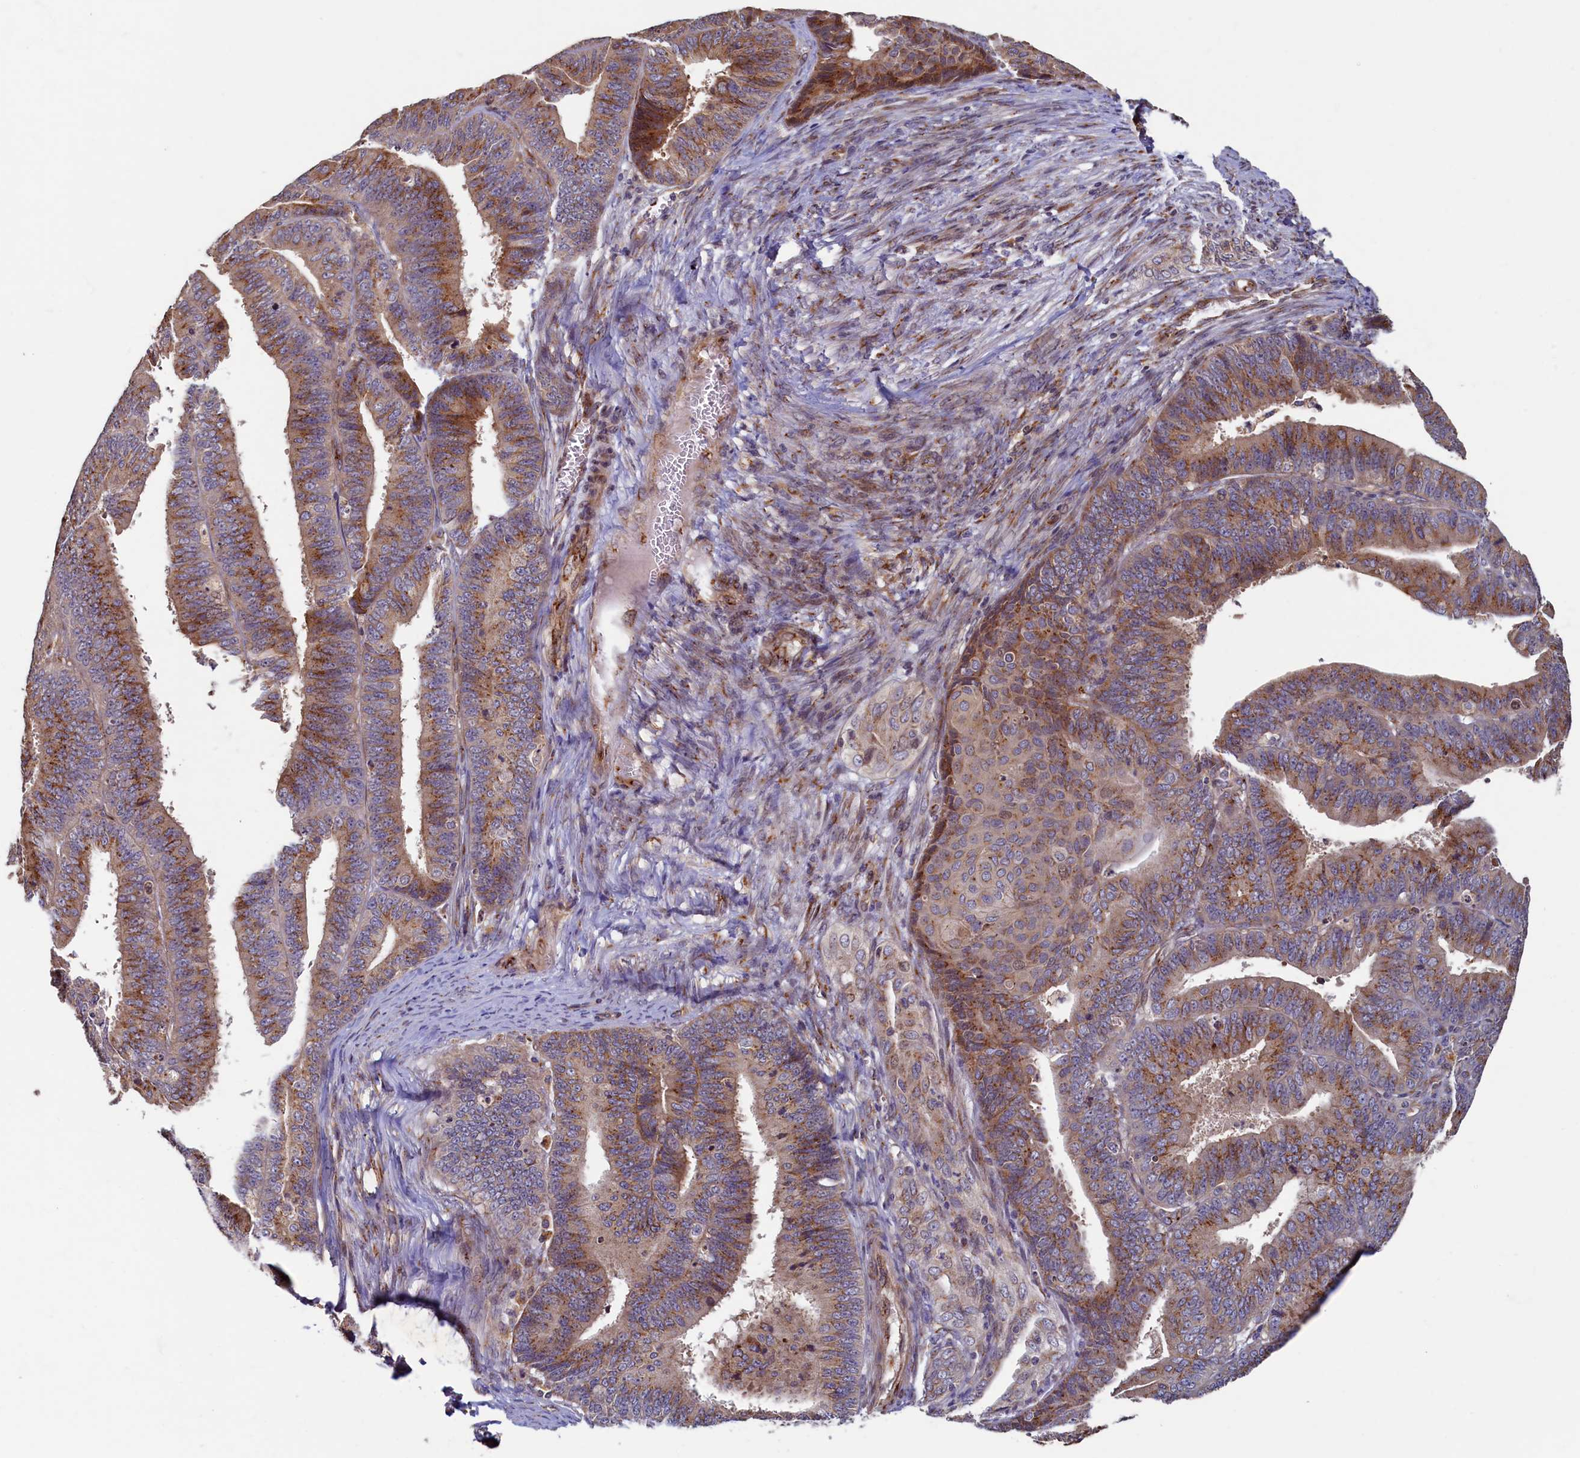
{"staining": {"intensity": "moderate", "quantity": ">75%", "location": "cytoplasmic/membranous"}, "tissue": "endometrial cancer", "cell_type": "Tumor cells", "image_type": "cancer", "snomed": [{"axis": "morphology", "description": "Adenocarcinoma, NOS"}, {"axis": "topography", "description": "Endometrium"}], "caption": "IHC histopathology image of neoplastic tissue: endometrial adenocarcinoma stained using IHC exhibits medium levels of moderate protein expression localized specifically in the cytoplasmic/membranous of tumor cells, appearing as a cytoplasmic/membranous brown color.", "gene": "TMEM181", "patient": {"sex": "female", "age": 73}}